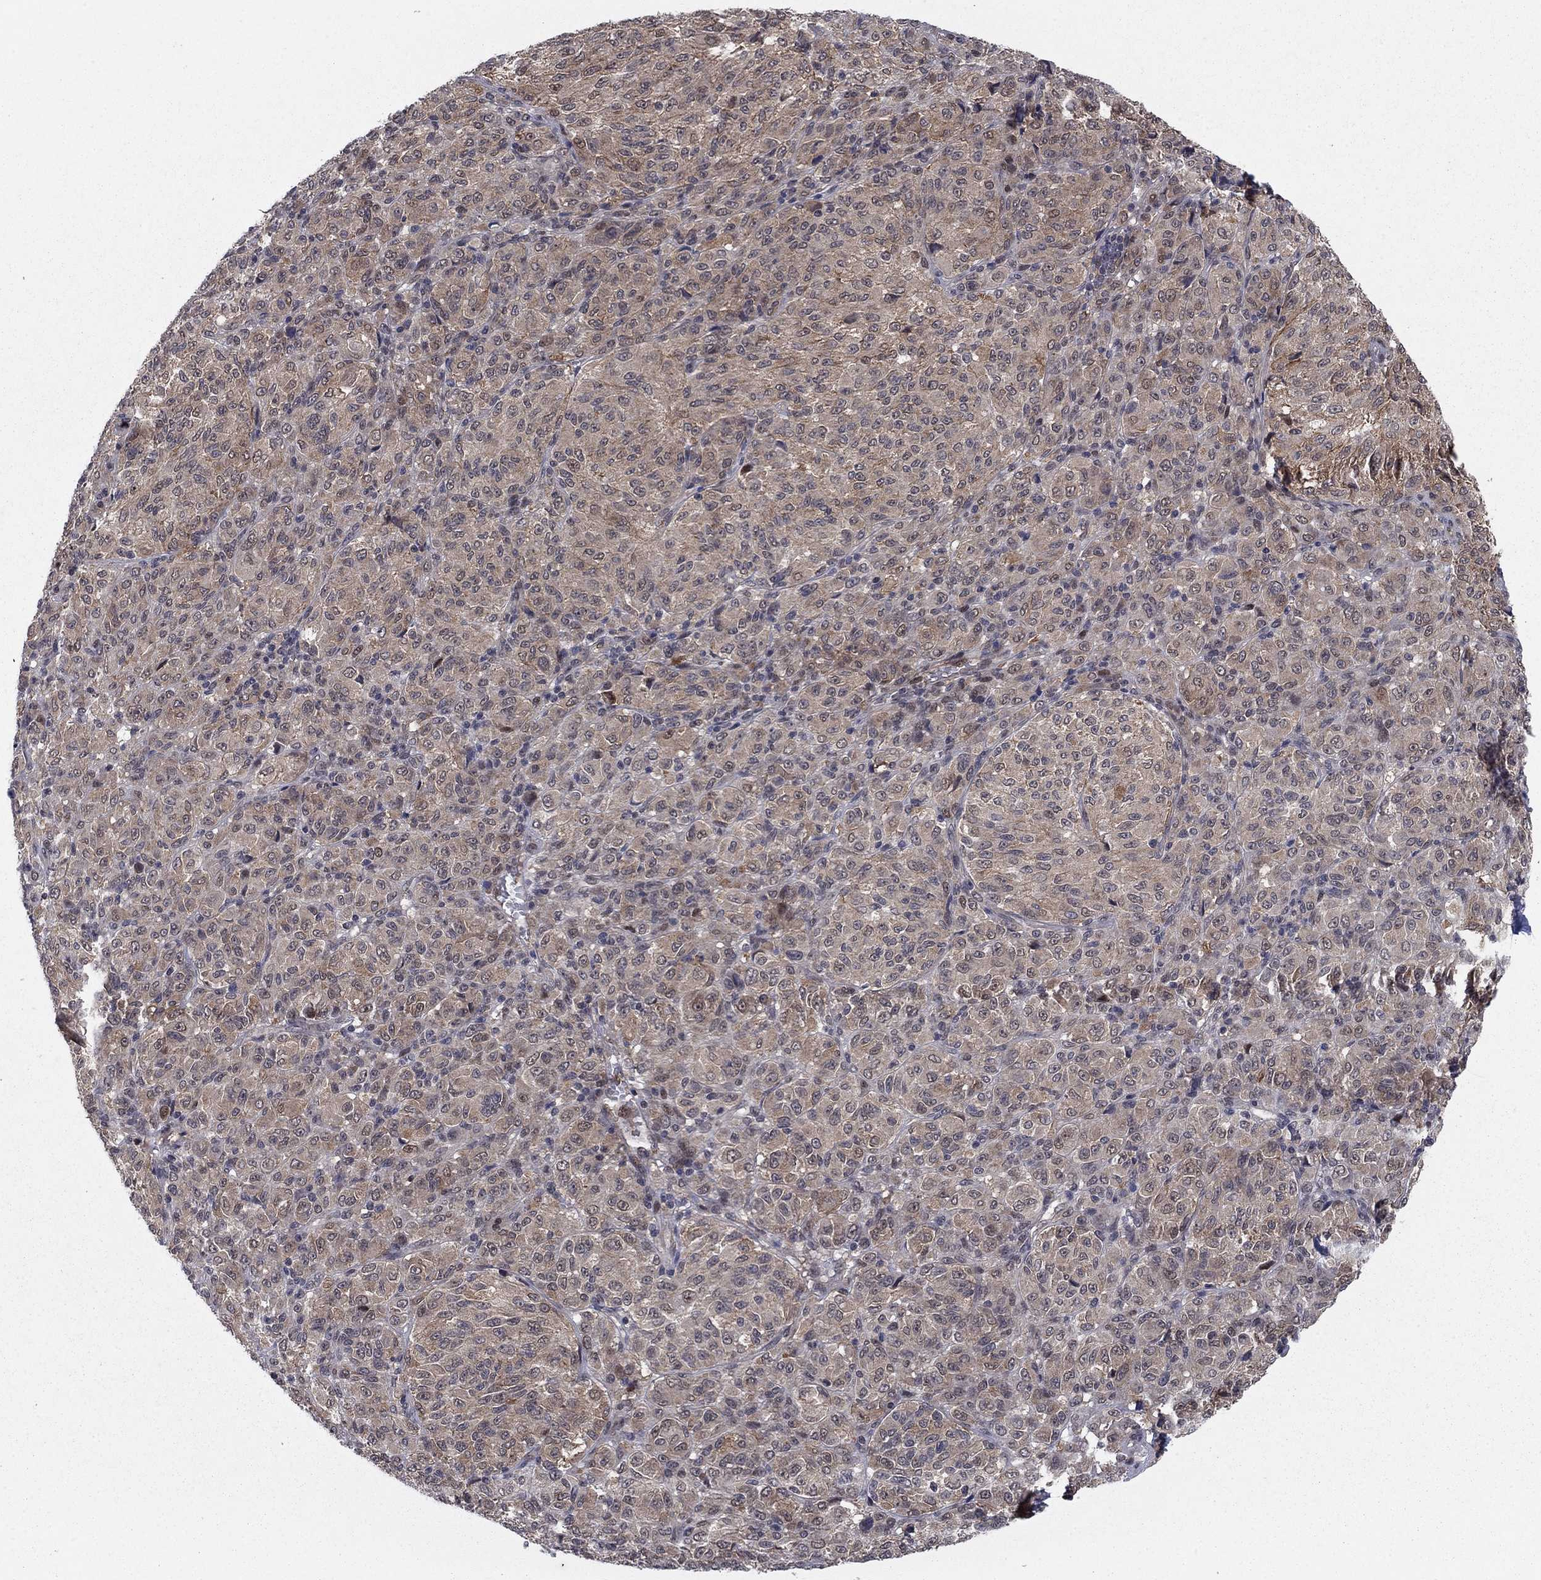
{"staining": {"intensity": "weak", "quantity": ">75%", "location": "cytoplasmic/membranous"}, "tissue": "melanoma", "cell_type": "Tumor cells", "image_type": "cancer", "snomed": [{"axis": "morphology", "description": "Malignant melanoma, Metastatic site"}, {"axis": "topography", "description": "Brain"}], "caption": "Immunohistochemical staining of human malignant melanoma (metastatic site) shows weak cytoplasmic/membranous protein staining in approximately >75% of tumor cells.", "gene": "PSMC1", "patient": {"sex": "female", "age": 56}}